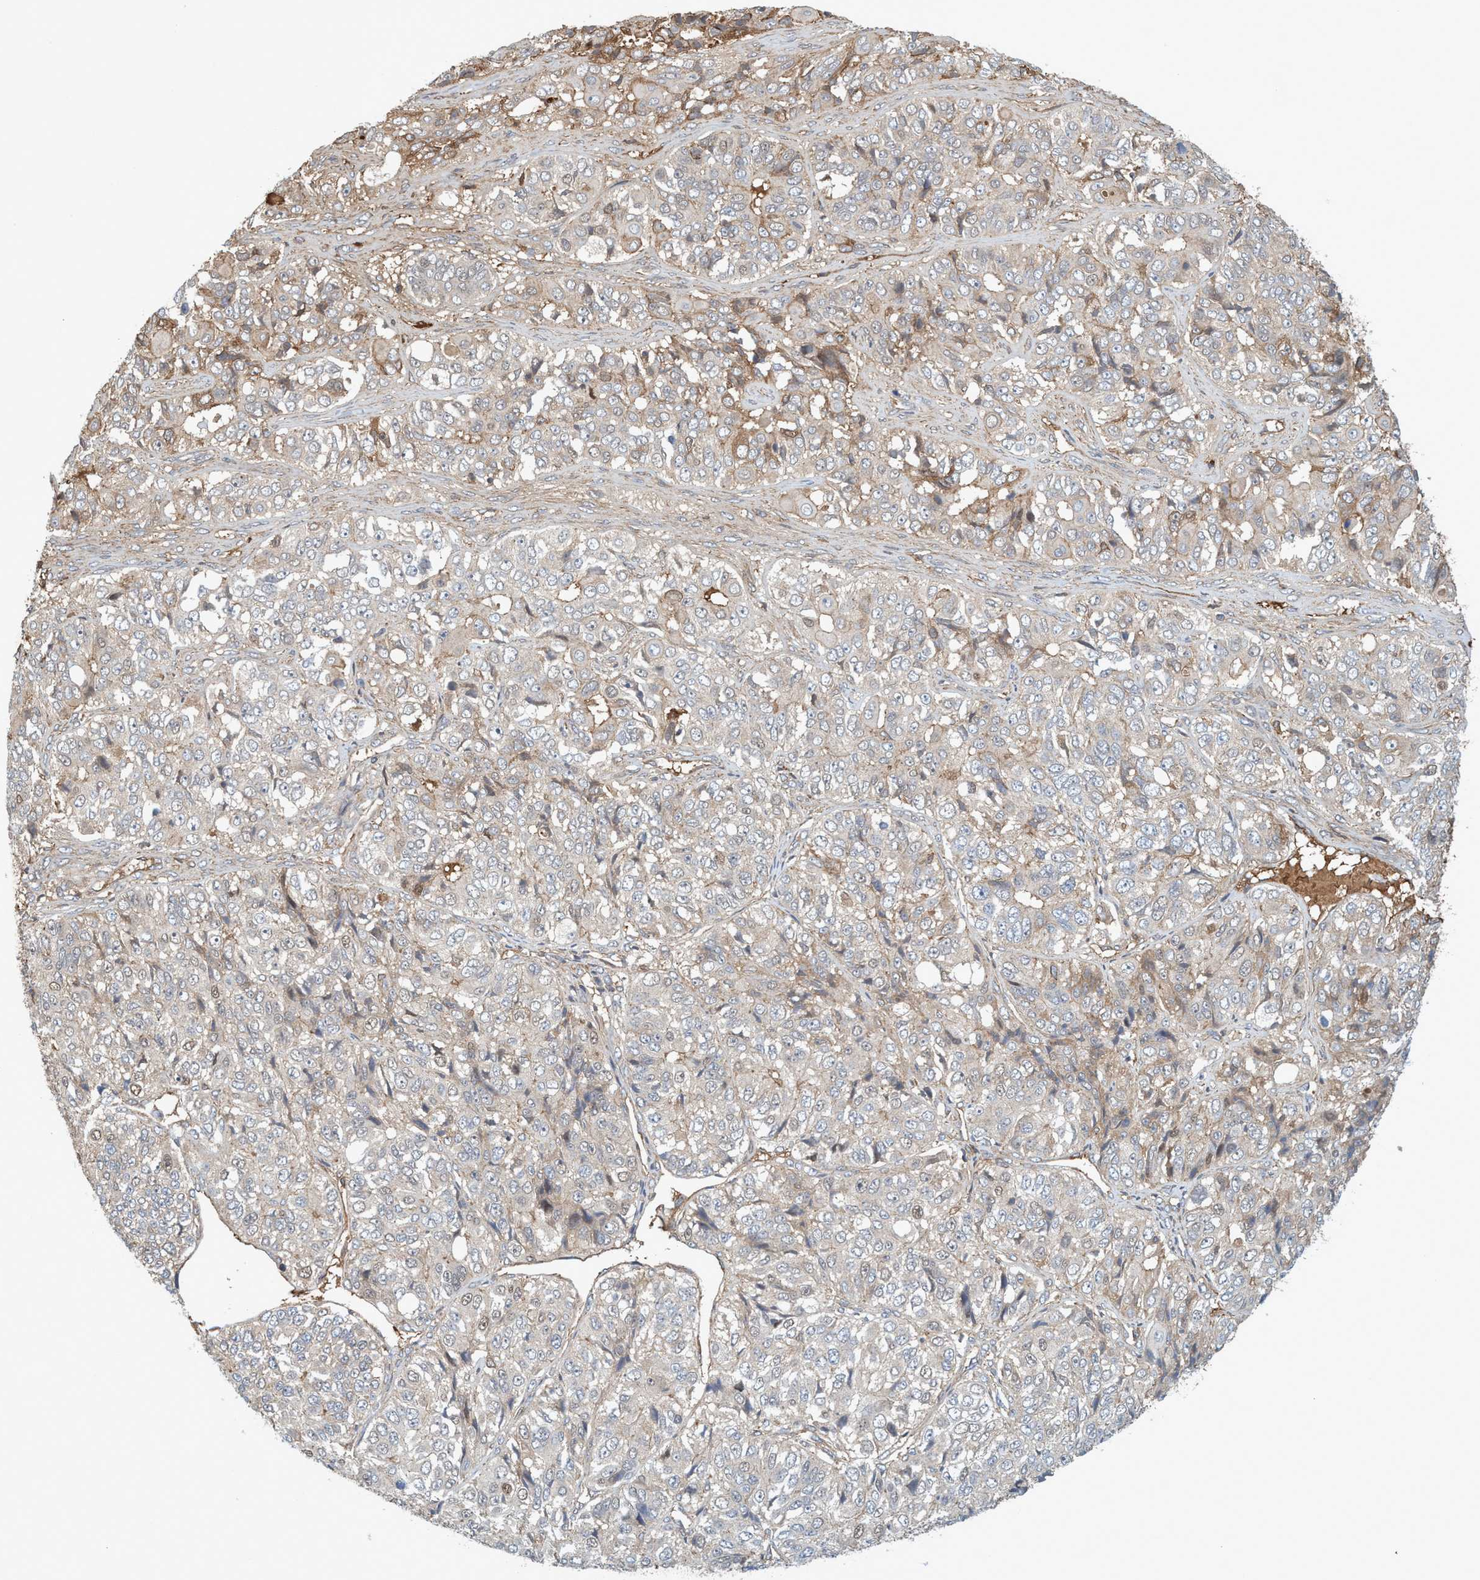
{"staining": {"intensity": "moderate", "quantity": "<25%", "location": "cytoplasmic/membranous"}, "tissue": "ovarian cancer", "cell_type": "Tumor cells", "image_type": "cancer", "snomed": [{"axis": "morphology", "description": "Carcinoma, endometroid"}, {"axis": "topography", "description": "Ovary"}], "caption": "Immunohistochemical staining of human ovarian cancer (endometroid carcinoma) shows low levels of moderate cytoplasmic/membranous expression in approximately <25% of tumor cells.", "gene": "SPECC1", "patient": {"sex": "female", "age": 51}}